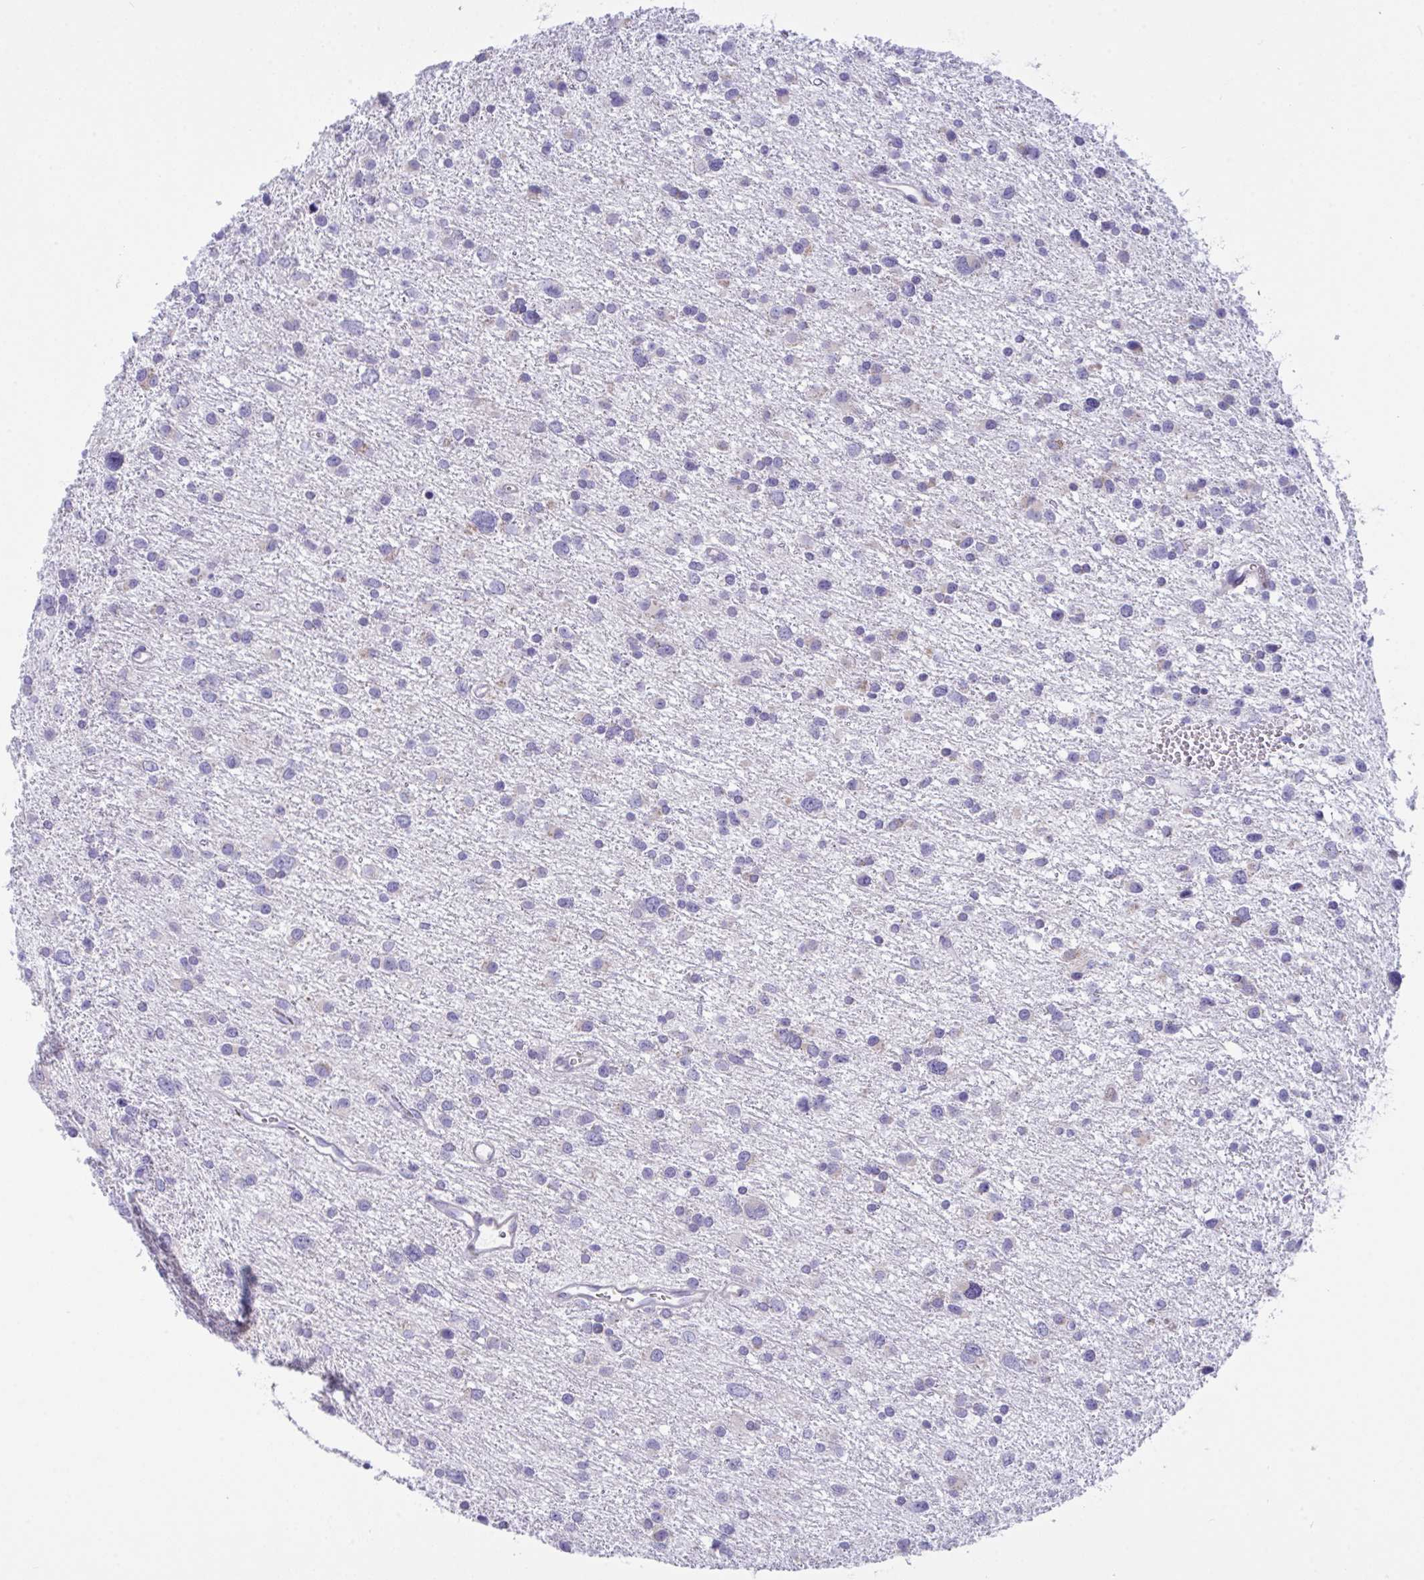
{"staining": {"intensity": "negative", "quantity": "none", "location": "none"}, "tissue": "glioma", "cell_type": "Tumor cells", "image_type": "cancer", "snomed": [{"axis": "morphology", "description": "Glioma, malignant, Low grade"}, {"axis": "topography", "description": "Brain"}], "caption": "Immunohistochemistry micrograph of neoplastic tissue: glioma stained with DAB (3,3'-diaminobenzidine) demonstrates no significant protein staining in tumor cells. (Immunohistochemistry, brightfield microscopy, high magnification).", "gene": "ZNF684", "patient": {"sex": "female", "age": 55}}